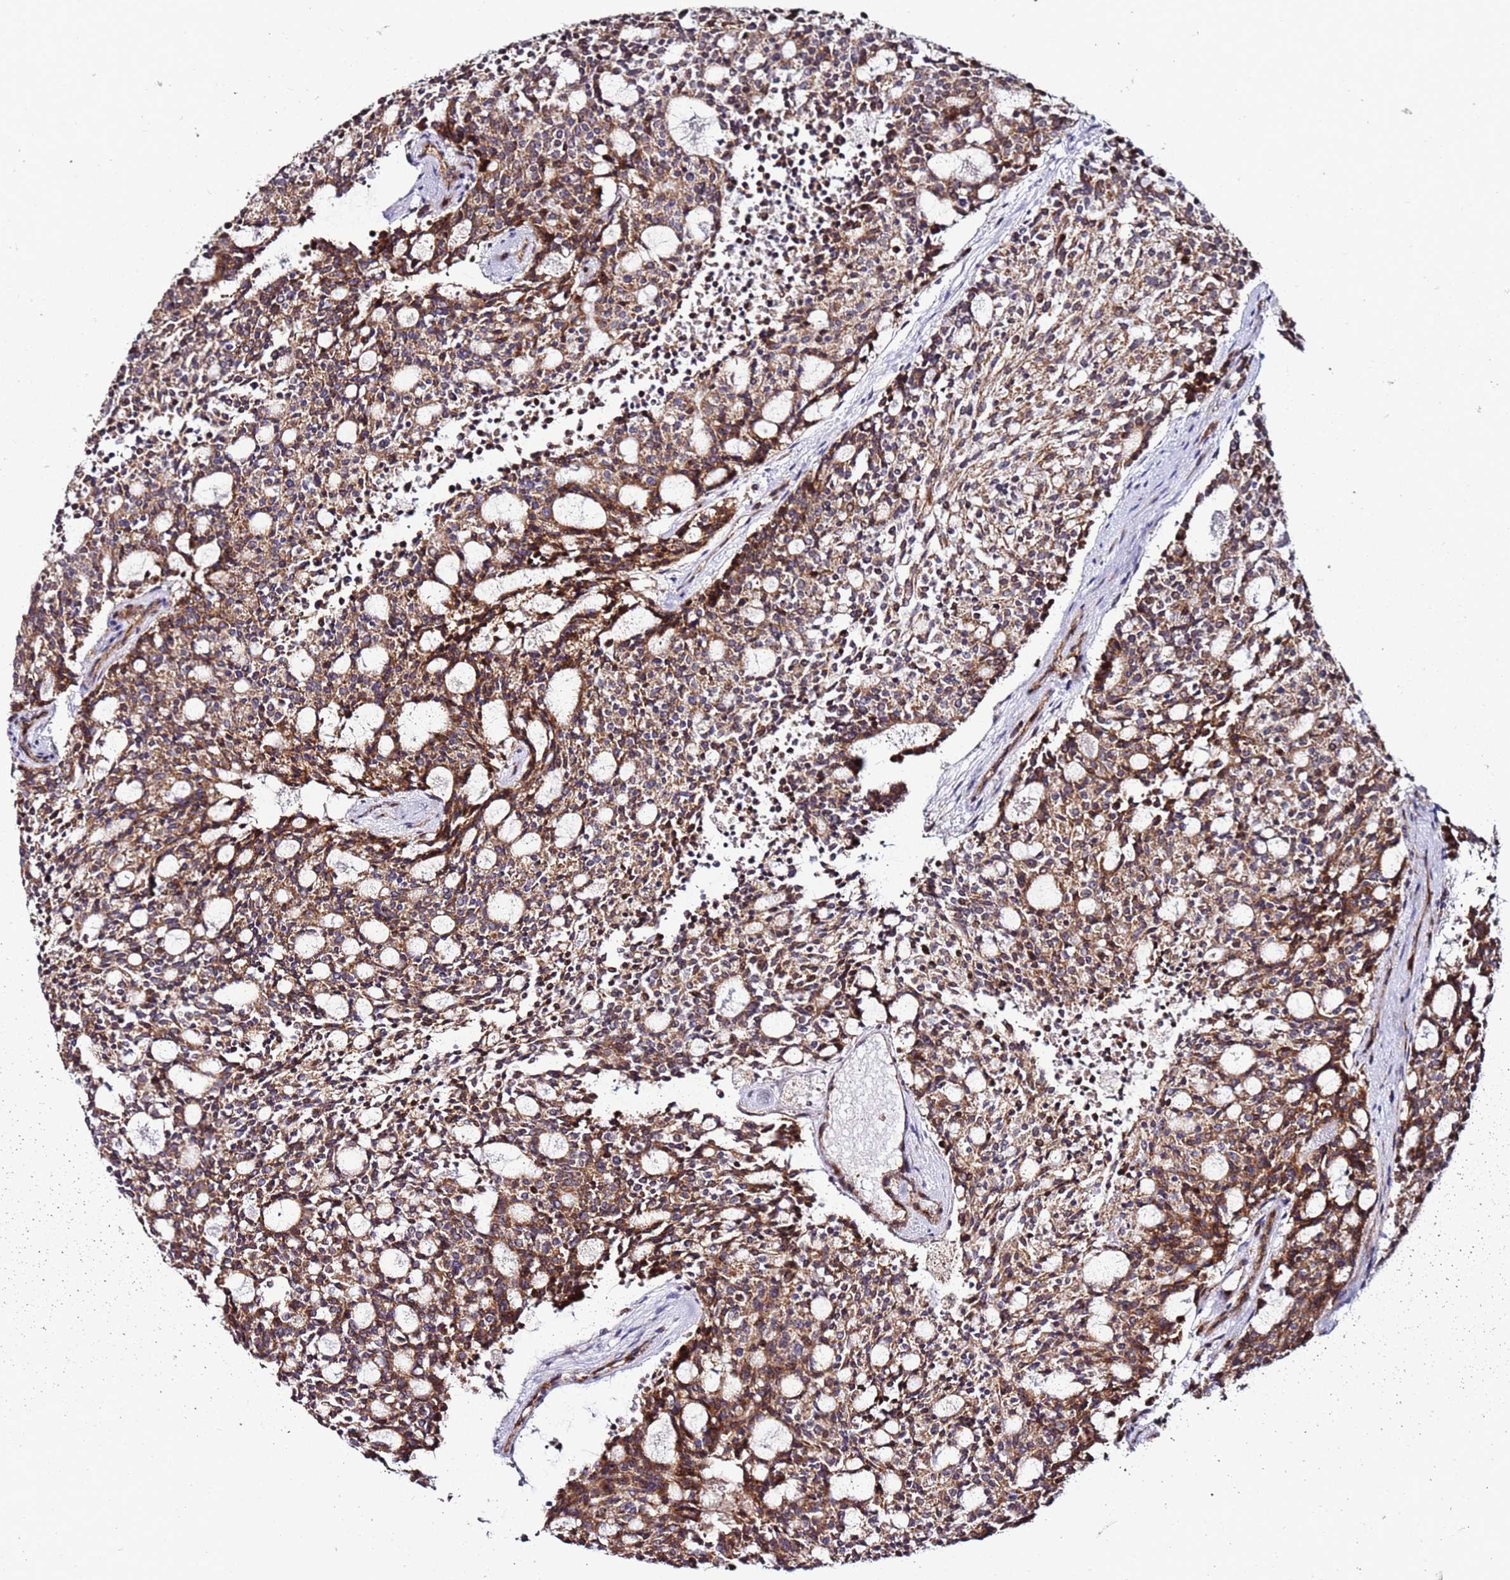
{"staining": {"intensity": "moderate", "quantity": ">75%", "location": "cytoplasmic/membranous"}, "tissue": "carcinoid", "cell_type": "Tumor cells", "image_type": "cancer", "snomed": [{"axis": "morphology", "description": "Carcinoid, malignant, NOS"}, {"axis": "topography", "description": "Pancreas"}], "caption": "The micrograph shows a brown stain indicating the presence of a protein in the cytoplasmic/membranous of tumor cells in carcinoid.", "gene": "TP53AIP1", "patient": {"sex": "female", "age": 54}}